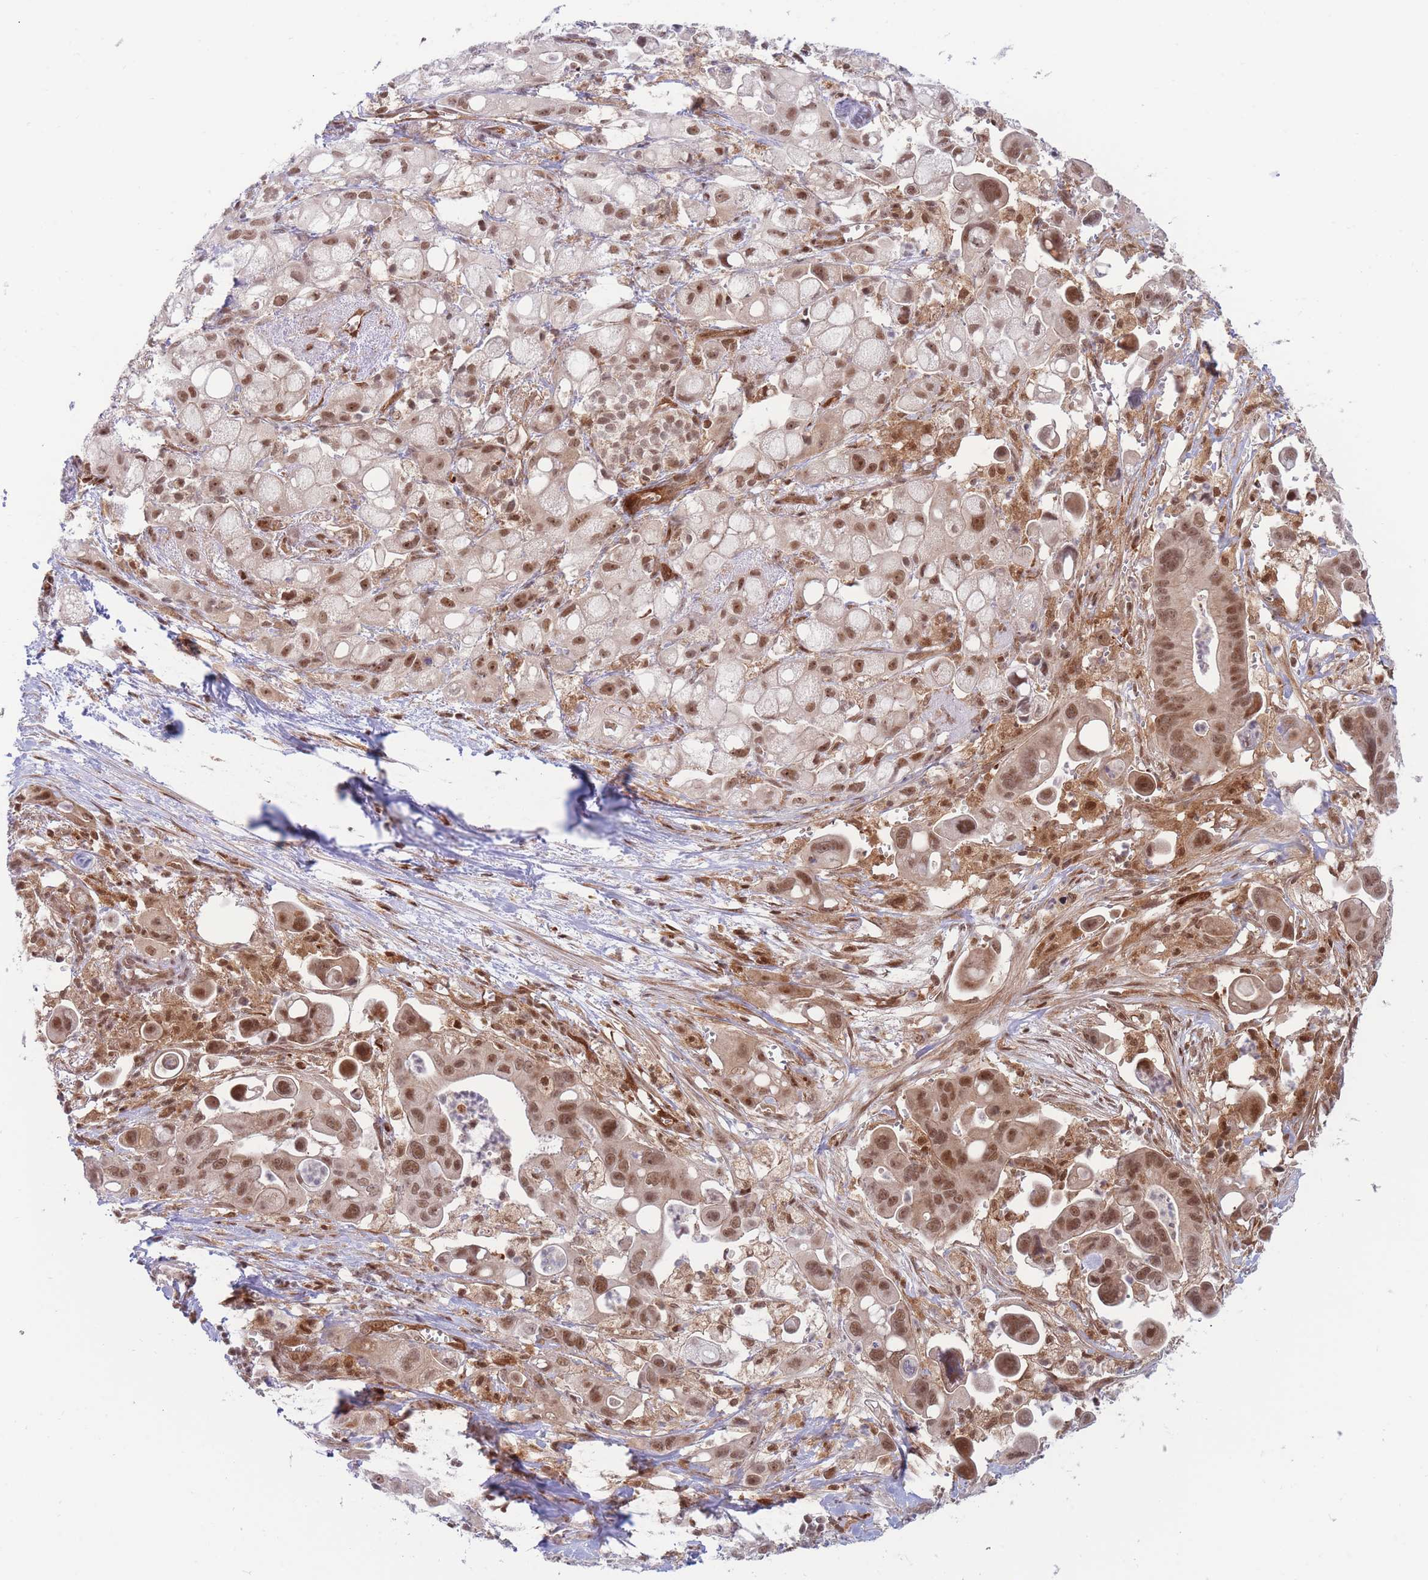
{"staining": {"intensity": "moderate", "quantity": ">75%", "location": "nuclear"}, "tissue": "pancreatic cancer", "cell_type": "Tumor cells", "image_type": "cancer", "snomed": [{"axis": "morphology", "description": "Adenocarcinoma, NOS"}, {"axis": "topography", "description": "Pancreas"}], "caption": "Brown immunohistochemical staining in adenocarcinoma (pancreatic) demonstrates moderate nuclear staining in approximately >75% of tumor cells.", "gene": "BOD1L1", "patient": {"sex": "male", "age": 68}}